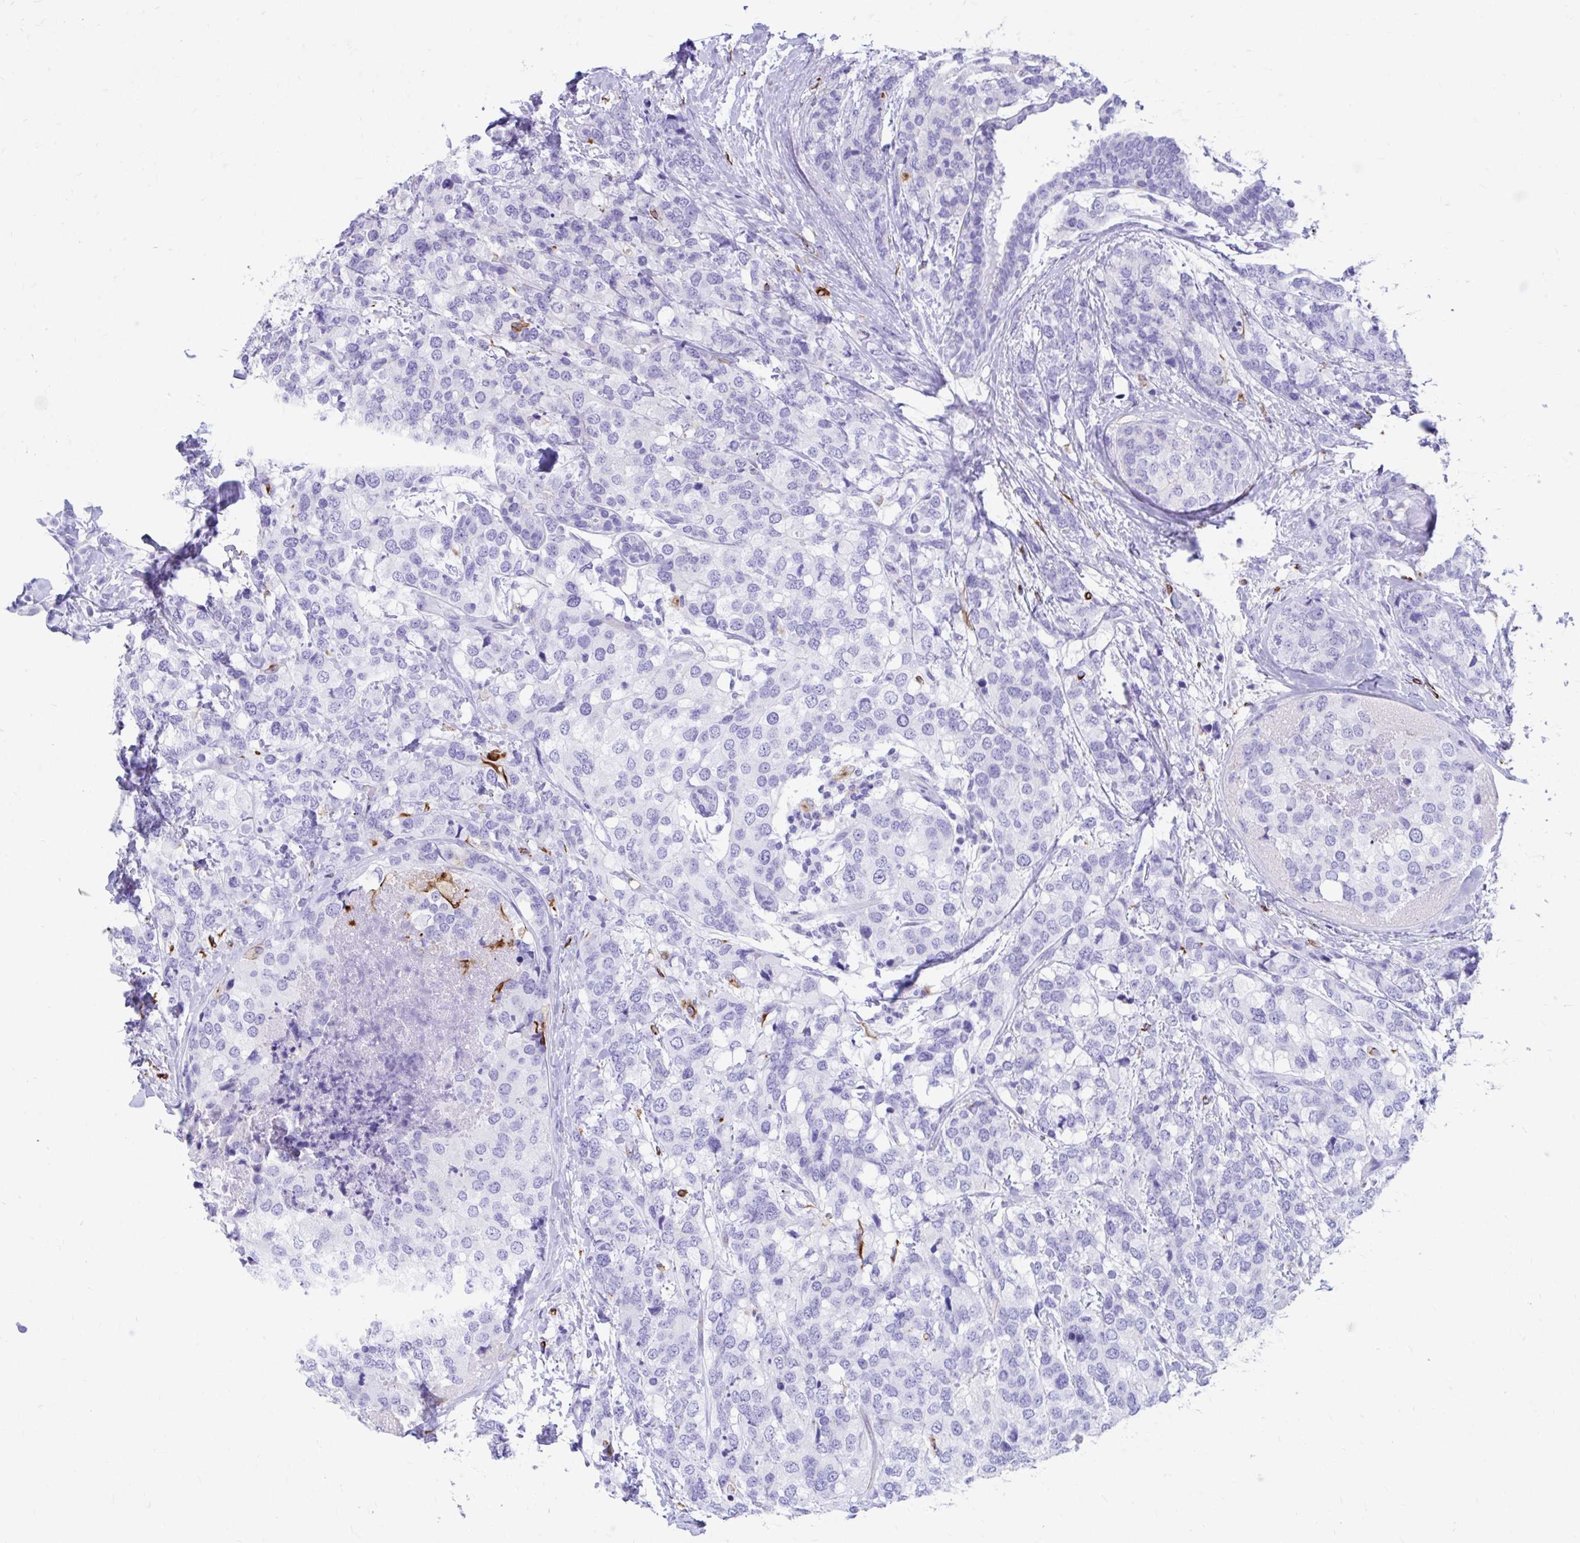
{"staining": {"intensity": "negative", "quantity": "none", "location": "none"}, "tissue": "breast cancer", "cell_type": "Tumor cells", "image_type": "cancer", "snomed": [{"axis": "morphology", "description": "Lobular carcinoma"}, {"axis": "topography", "description": "Breast"}], "caption": "There is no significant positivity in tumor cells of breast lobular carcinoma.", "gene": "ZNF699", "patient": {"sex": "female", "age": 59}}